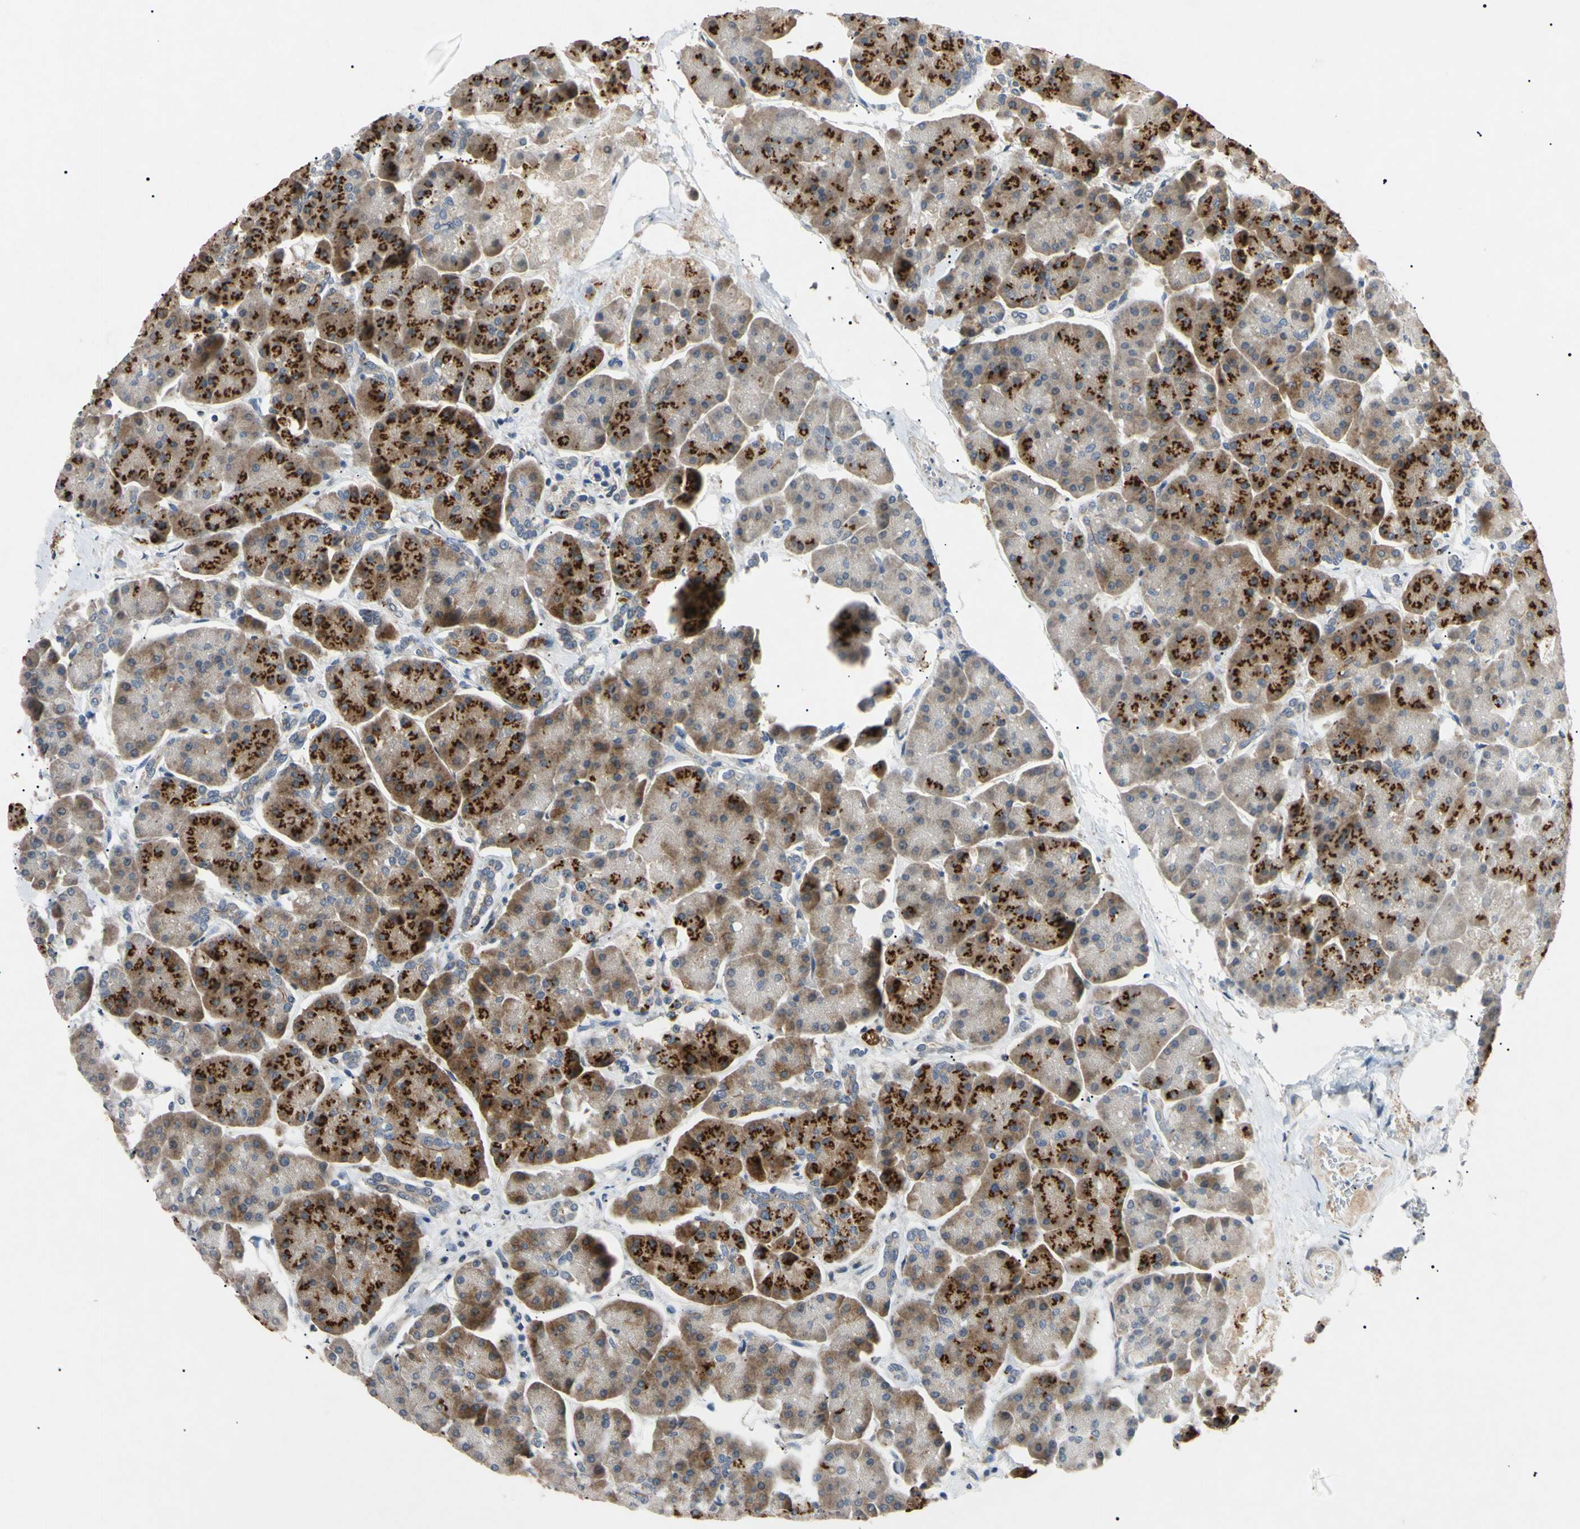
{"staining": {"intensity": "strong", "quantity": ">75%", "location": "cytoplasmic/membranous"}, "tissue": "pancreas", "cell_type": "Exocrine glandular cells", "image_type": "normal", "snomed": [{"axis": "morphology", "description": "Normal tissue, NOS"}, {"axis": "topography", "description": "Pancreas"}], "caption": "A micrograph of pancreas stained for a protein reveals strong cytoplasmic/membranous brown staining in exocrine glandular cells. The protein of interest is stained brown, and the nuclei are stained in blue (DAB (3,3'-diaminobenzidine) IHC with brightfield microscopy, high magnification).", "gene": "TUBB4A", "patient": {"sex": "female", "age": 70}}